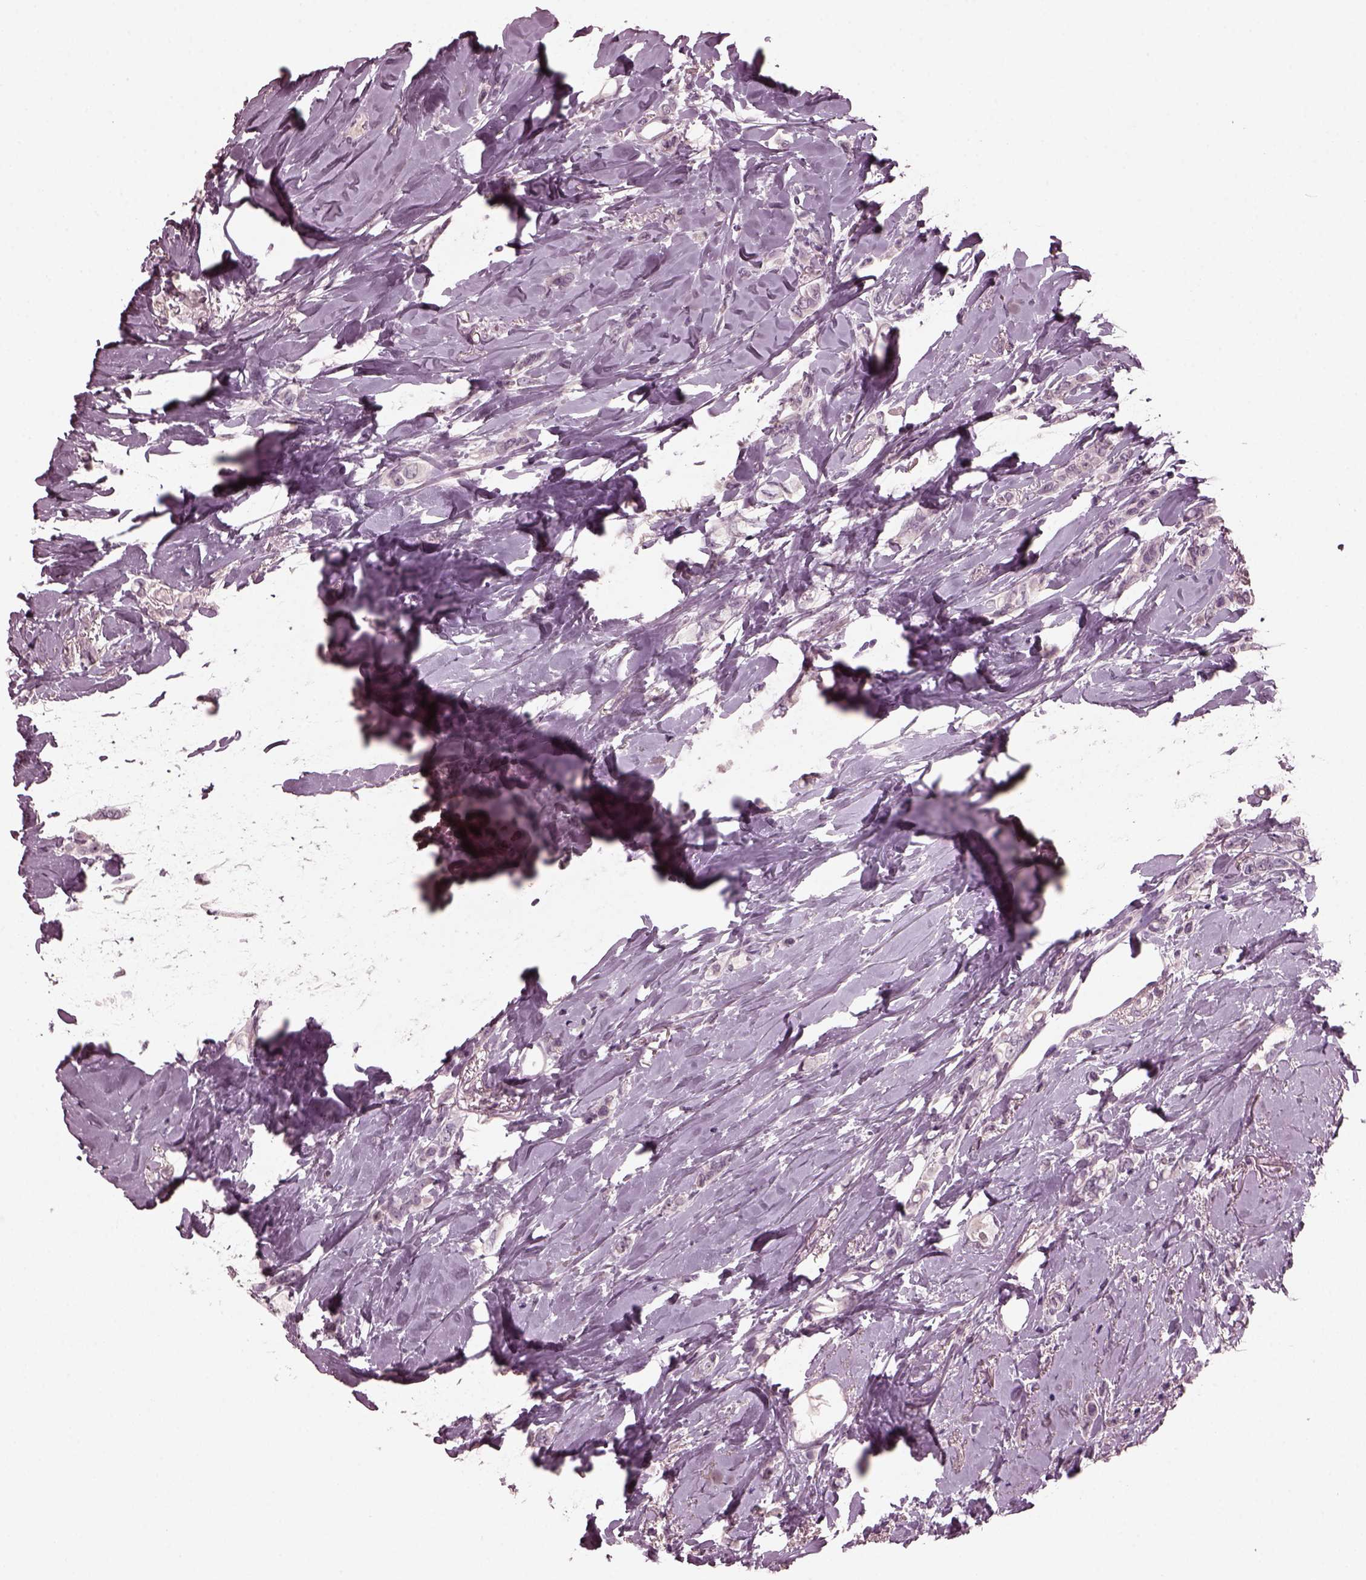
{"staining": {"intensity": "negative", "quantity": "none", "location": "none"}, "tissue": "breast cancer", "cell_type": "Tumor cells", "image_type": "cancer", "snomed": [{"axis": "morphology", "description": "Lobular carcinoma"}, {"axis": "topography", "description": "Breast"}], "caption": "This is an IHC photomicrograph of human breast cancer (lobular carcinoma). There is no expression in tumor cells.", "gene": "RCVRN", "patient": {"sex": "female", "age": 66}}